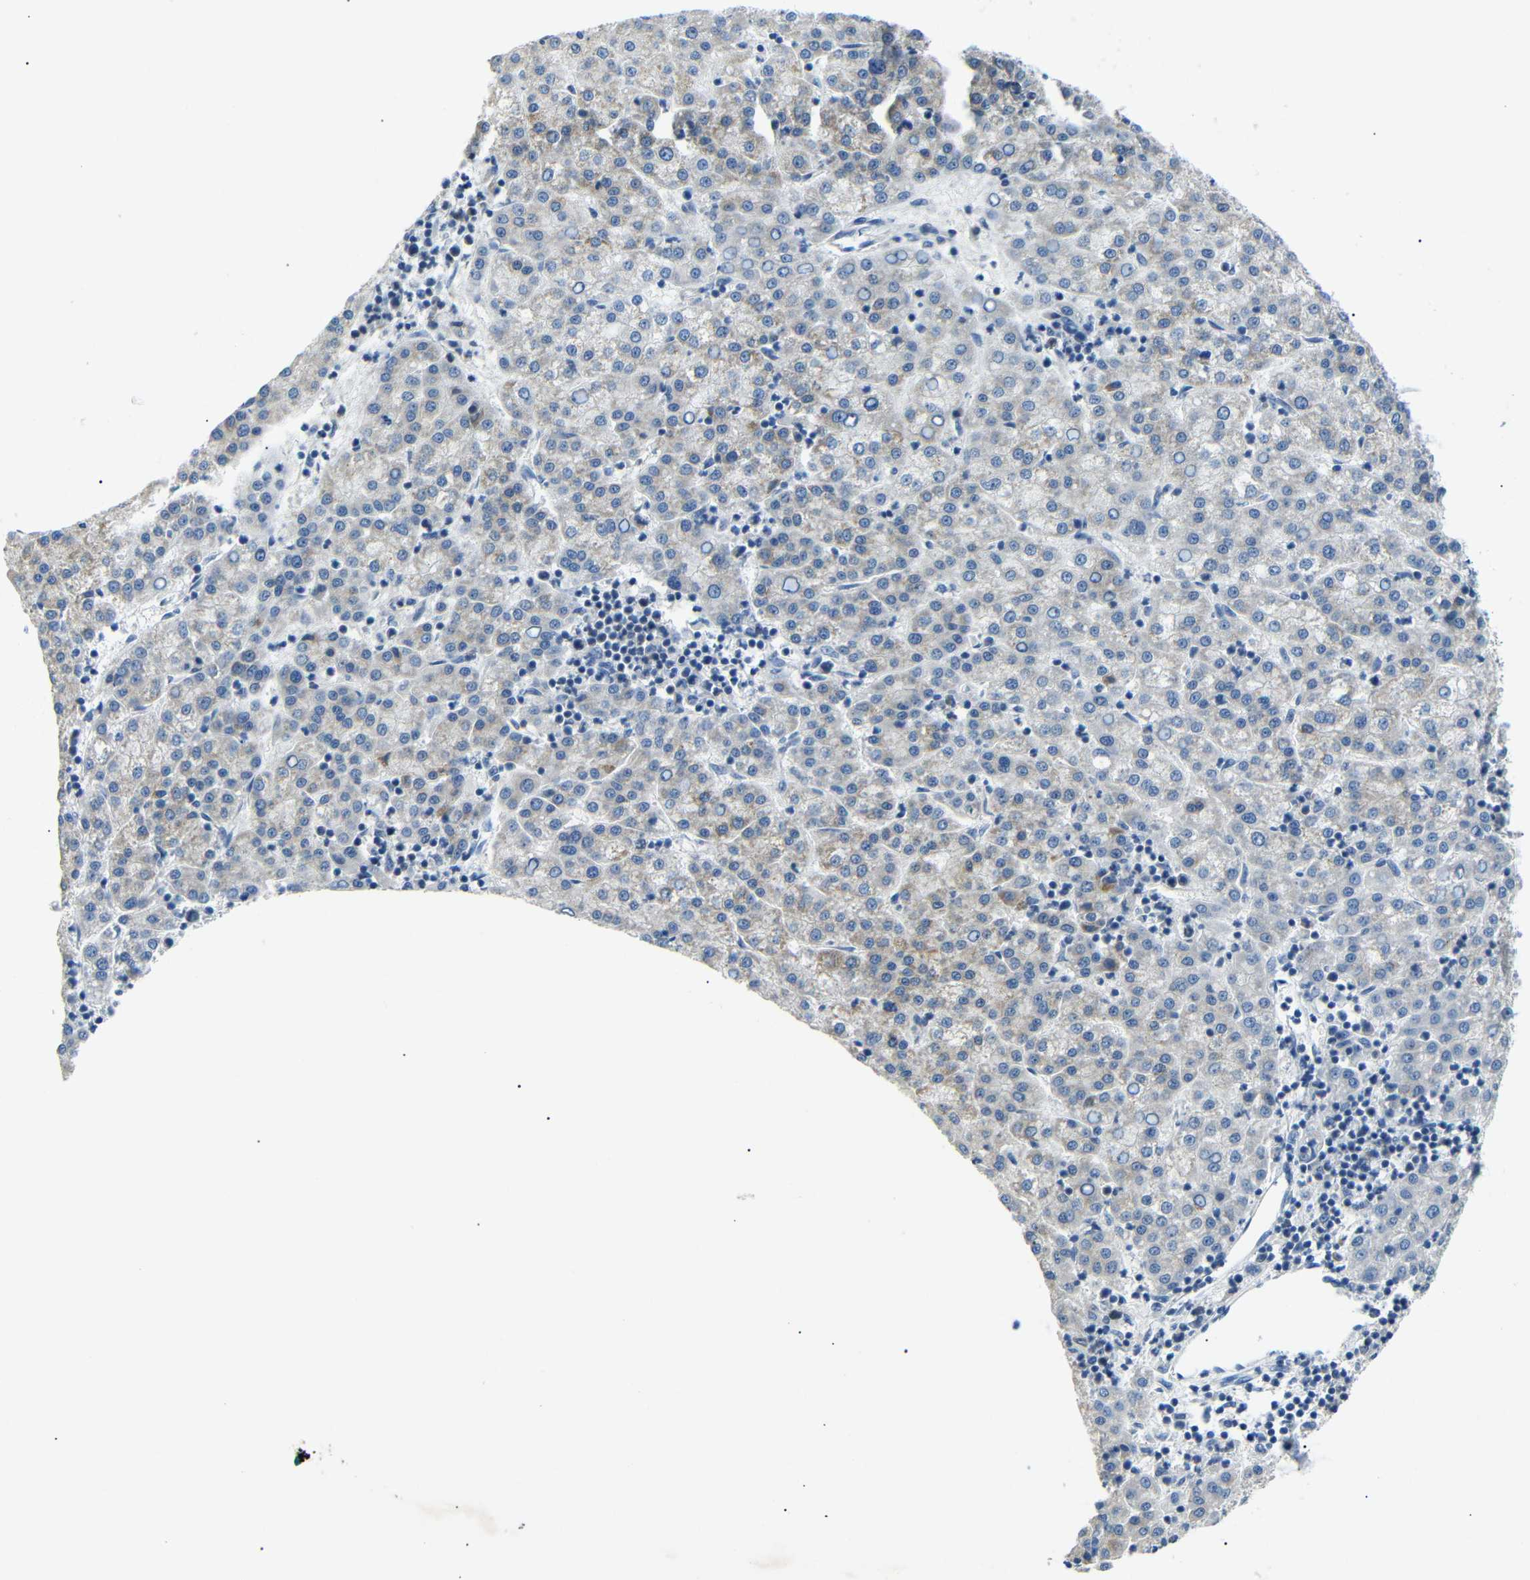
{"staining": {"intensity": "weak", "quantity": ">75%", "location": "cytoplasmic/membranous"}, "tissue": "liver cancer", "cell_type": "Tumor cells", "image_type": "cancer", "snomed": [{"axis": "morphology", "description": "Carcinoma, Hepatocellular, NOS"}, {"axis": "topography", "description": "Liver"}], "caption": "Immunohistochemical staining of human liver cancer (hepatocellular carcinoma) shows weak cytoplasmic/membranous protein staining in about >75% of tumor cells. (DAB (3,3'-diaminobenzidine) = brown stain, brightfield microscopy at high magnification).", "gene": "DCP1A", "patient": {"sex": "female", "age": 58}}